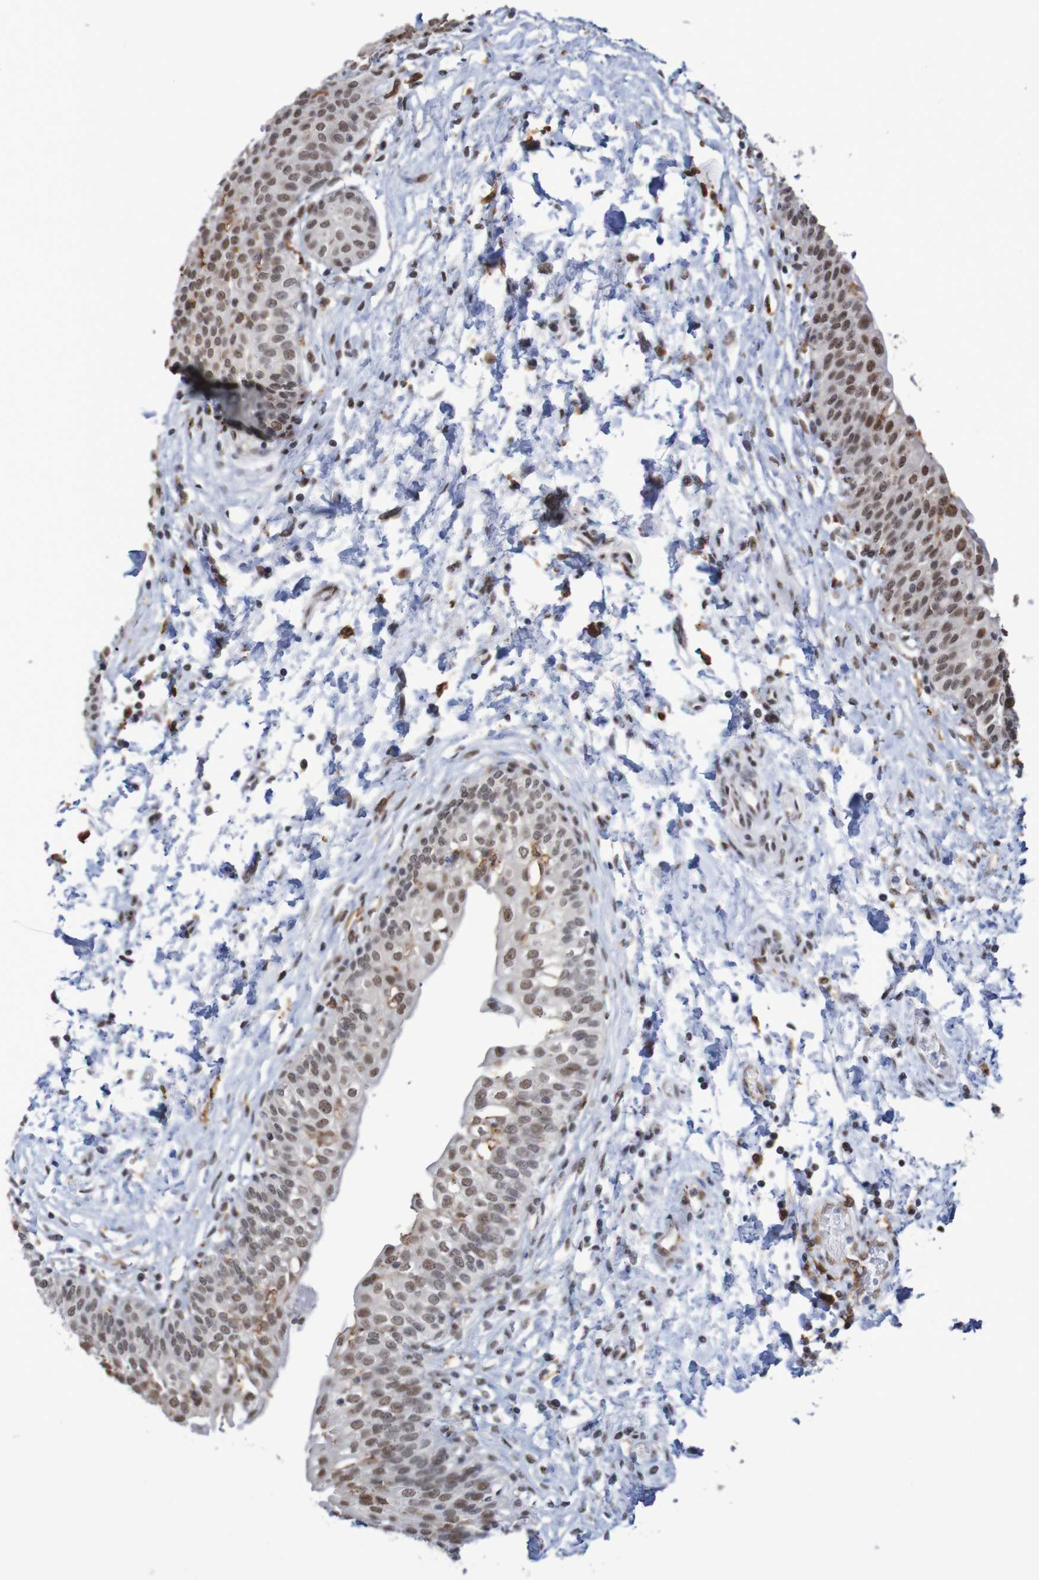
{"staining": {"intensity": "strong", "quantity": ">75%", "location": "cytoplasmic/membranous,nuclear"}, "tissue": "urinary bladder", "cell_type": "Urothelial cells", "image_type": "normal", "snomed": [{"axis": "morphology", "description": "Normal tissue, NOS"}, {"axis": "topography", "description": "Urinary bladder"}], "caption": "Strong cytoplasmic/membranous,nuclear staining is identified in approximately >75% of urothelial cells in normal urinary bladder.", "gene": "MRTFB", "patient": {"sex": "male", "age": 55}}